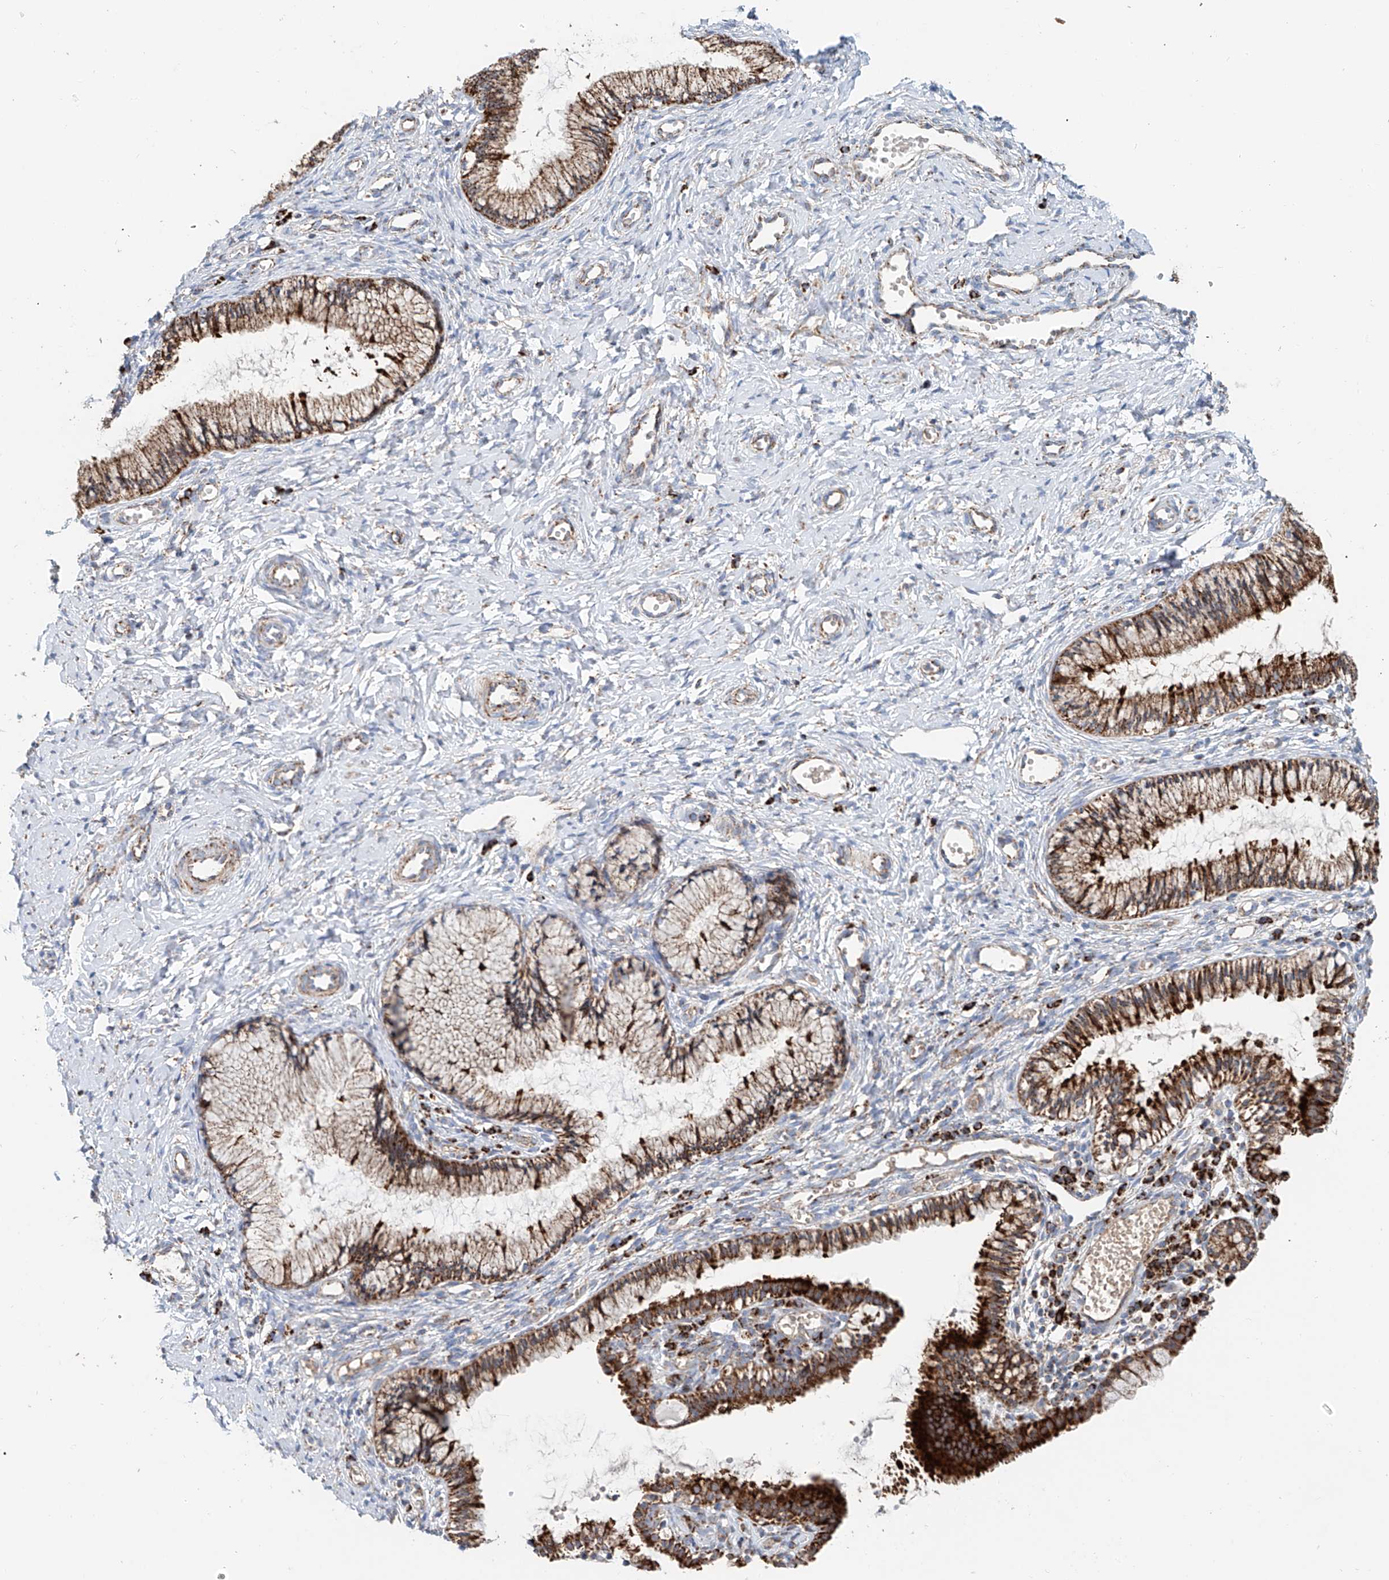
{"staining": {"intensity": "strong", "quantity": ">75%", "location": "cytoplasmic/membranous"}, "tissue": "cervix", "cell_type": "Glandular cells", "image_type": "normal", "snomed": [{"axis": "morphology", "description": "Normal tissue, NOS"}, {"axis": "topography", "description": "Cervix"}], "caption": "Immunohistochemistry (IHC) histopathology image of benign cervix: human cervix stained using immunohistochemistry displays high levels of strong protein expression localized specifically in the cytoplasmic/membranous of glandular cells, appearing as a cytoplasmic/membranous brown color.", "gene": "CARD10", "patient": {"sex": "female", "age": 27}}